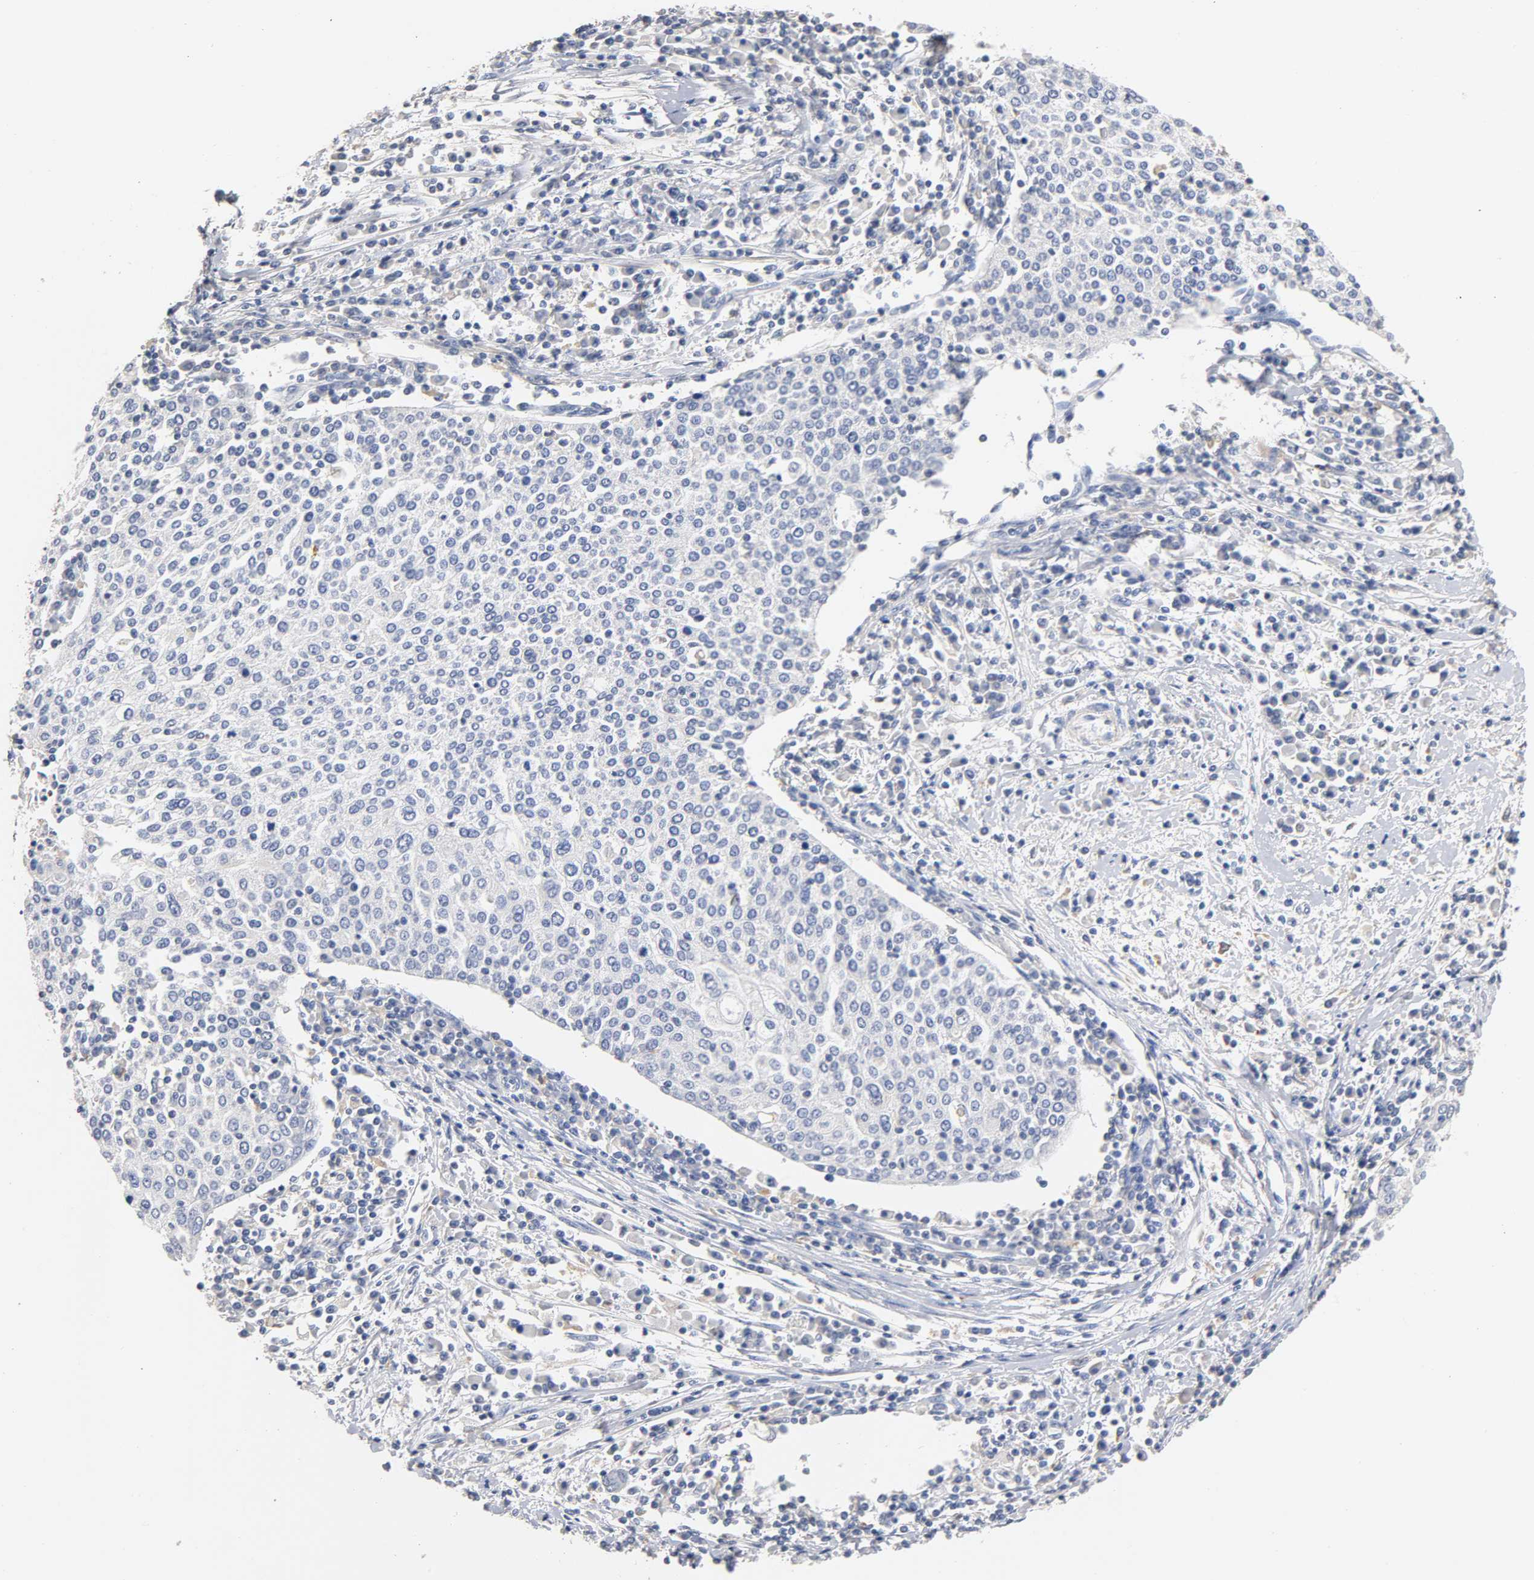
{"staining": {"intensity": "negative", "quantity": "none", "location": "none"}, "tissue": "cervical cancer", "cell_type": "Tumor cells", "image_type": "cancer", "snomed": [{"axis": "morphology", "description": "Squamous cell carcinoma, NOS"}, {"axis": "topography", "description": "Cervix"}], "caption": "A photomicrograph of cervical squamous cell carcinoma stained for a protein shows no brown staining in tumor cells. Nuclei are stained in blue.", "gene": "SEMA5A", "patient": {"sex": "female", "age": 40}}